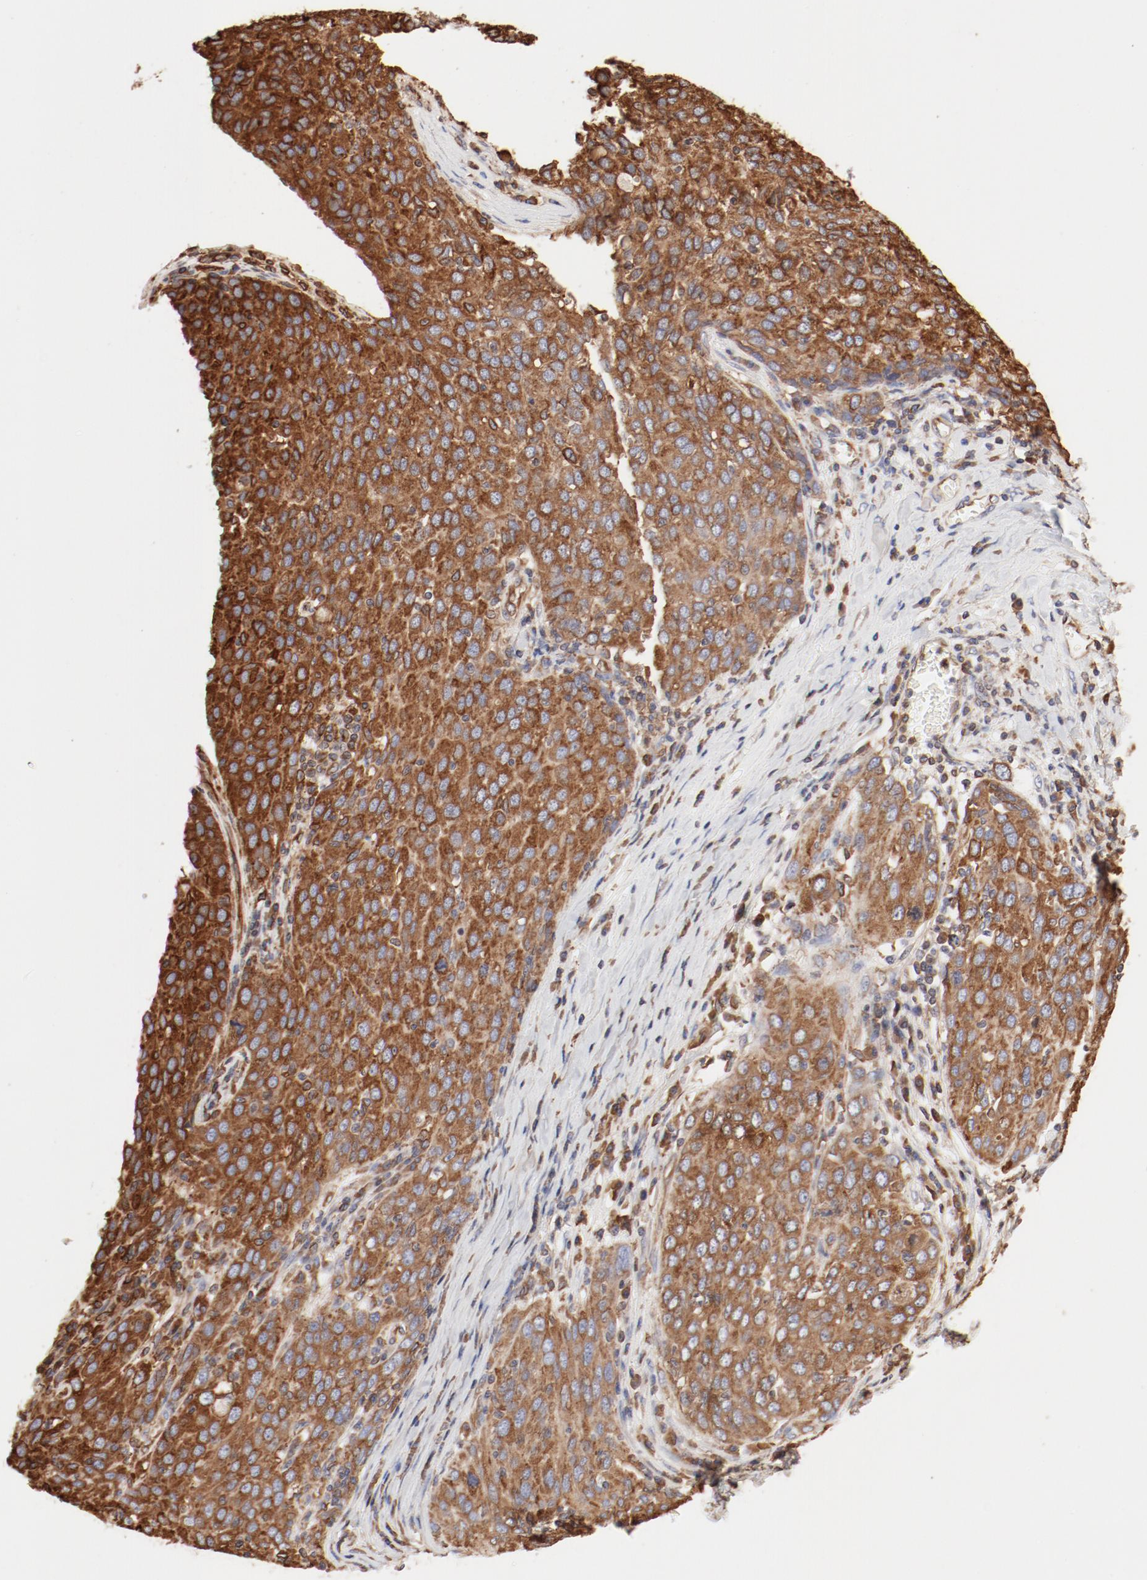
{"staining": {"intensity": "strong", "quantity": ">75%", "location": "cytoplasmic/membranous"}, "tissue": "ovarian cancer", "cell_type": "Tumor cells", "image_type": "cancer", "snomed": [{"axis": "morphology", "description": "Carcinoma, endometroid"}, {"axis": "topography", "description": "Ovary"}], "caption": "Ovarian cancer stained for a protein (brown) reveals strong cytoplasmic/membranous positive staining in approximately >75% of tumor cells.", "gene": "BCAP31", "patient": {"sex": "female", "age": 50}}